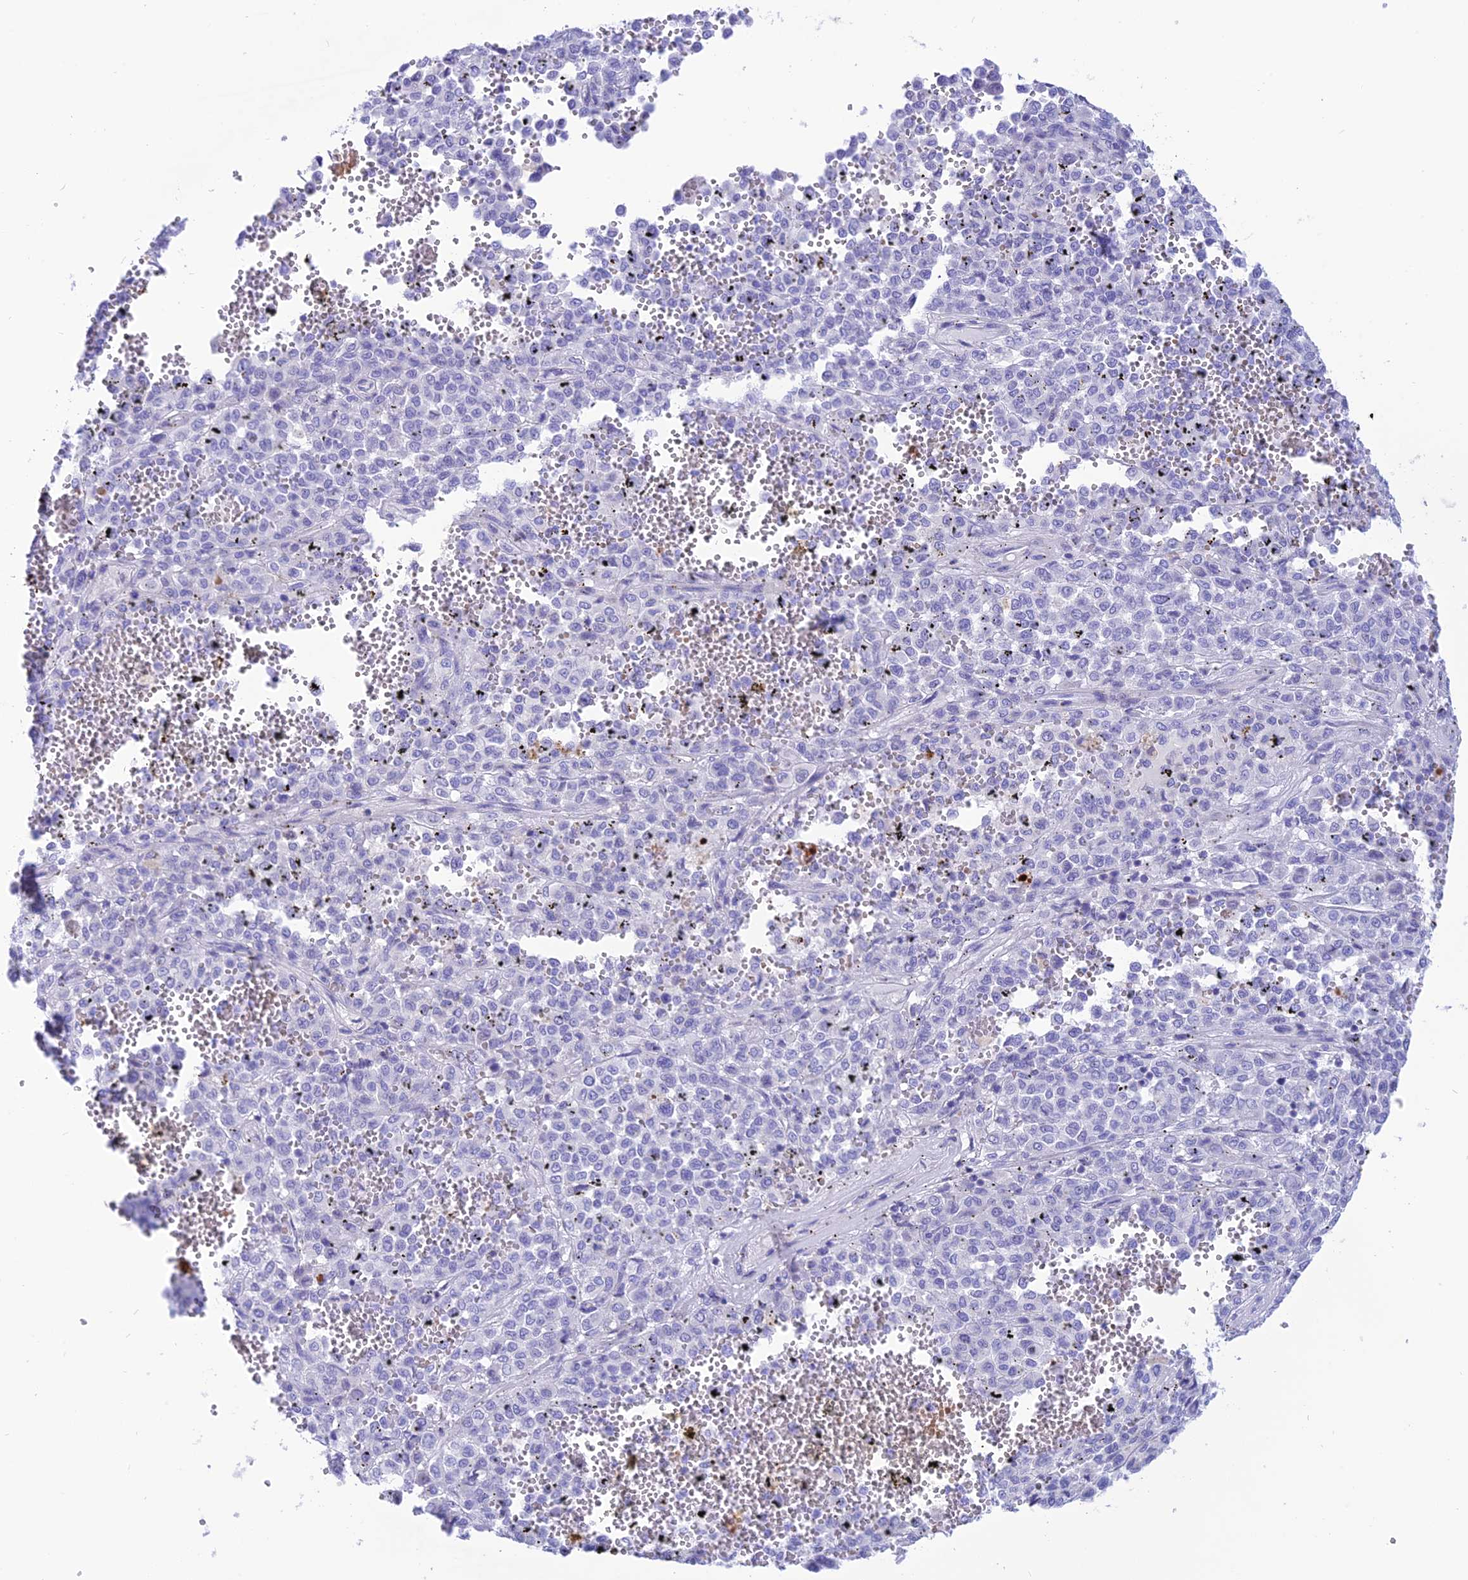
{"staining": {"intensity": "negative", "quantity": "none", "location": "none"}, "tissue": "melanoma", "cell_type": "Tumor cells", "image_type": "cancer", "snomed": [{"axis": "morphology", "description": "Malignant melanoma, Metastatic site"}, {"axis": "topography", "description": "Pancreas"}], "caption": "The image exhibits no staining of tumor cells in melanoma.", "gene": "GLYATL1", "patient": {"sex": "female", "age": 30}}